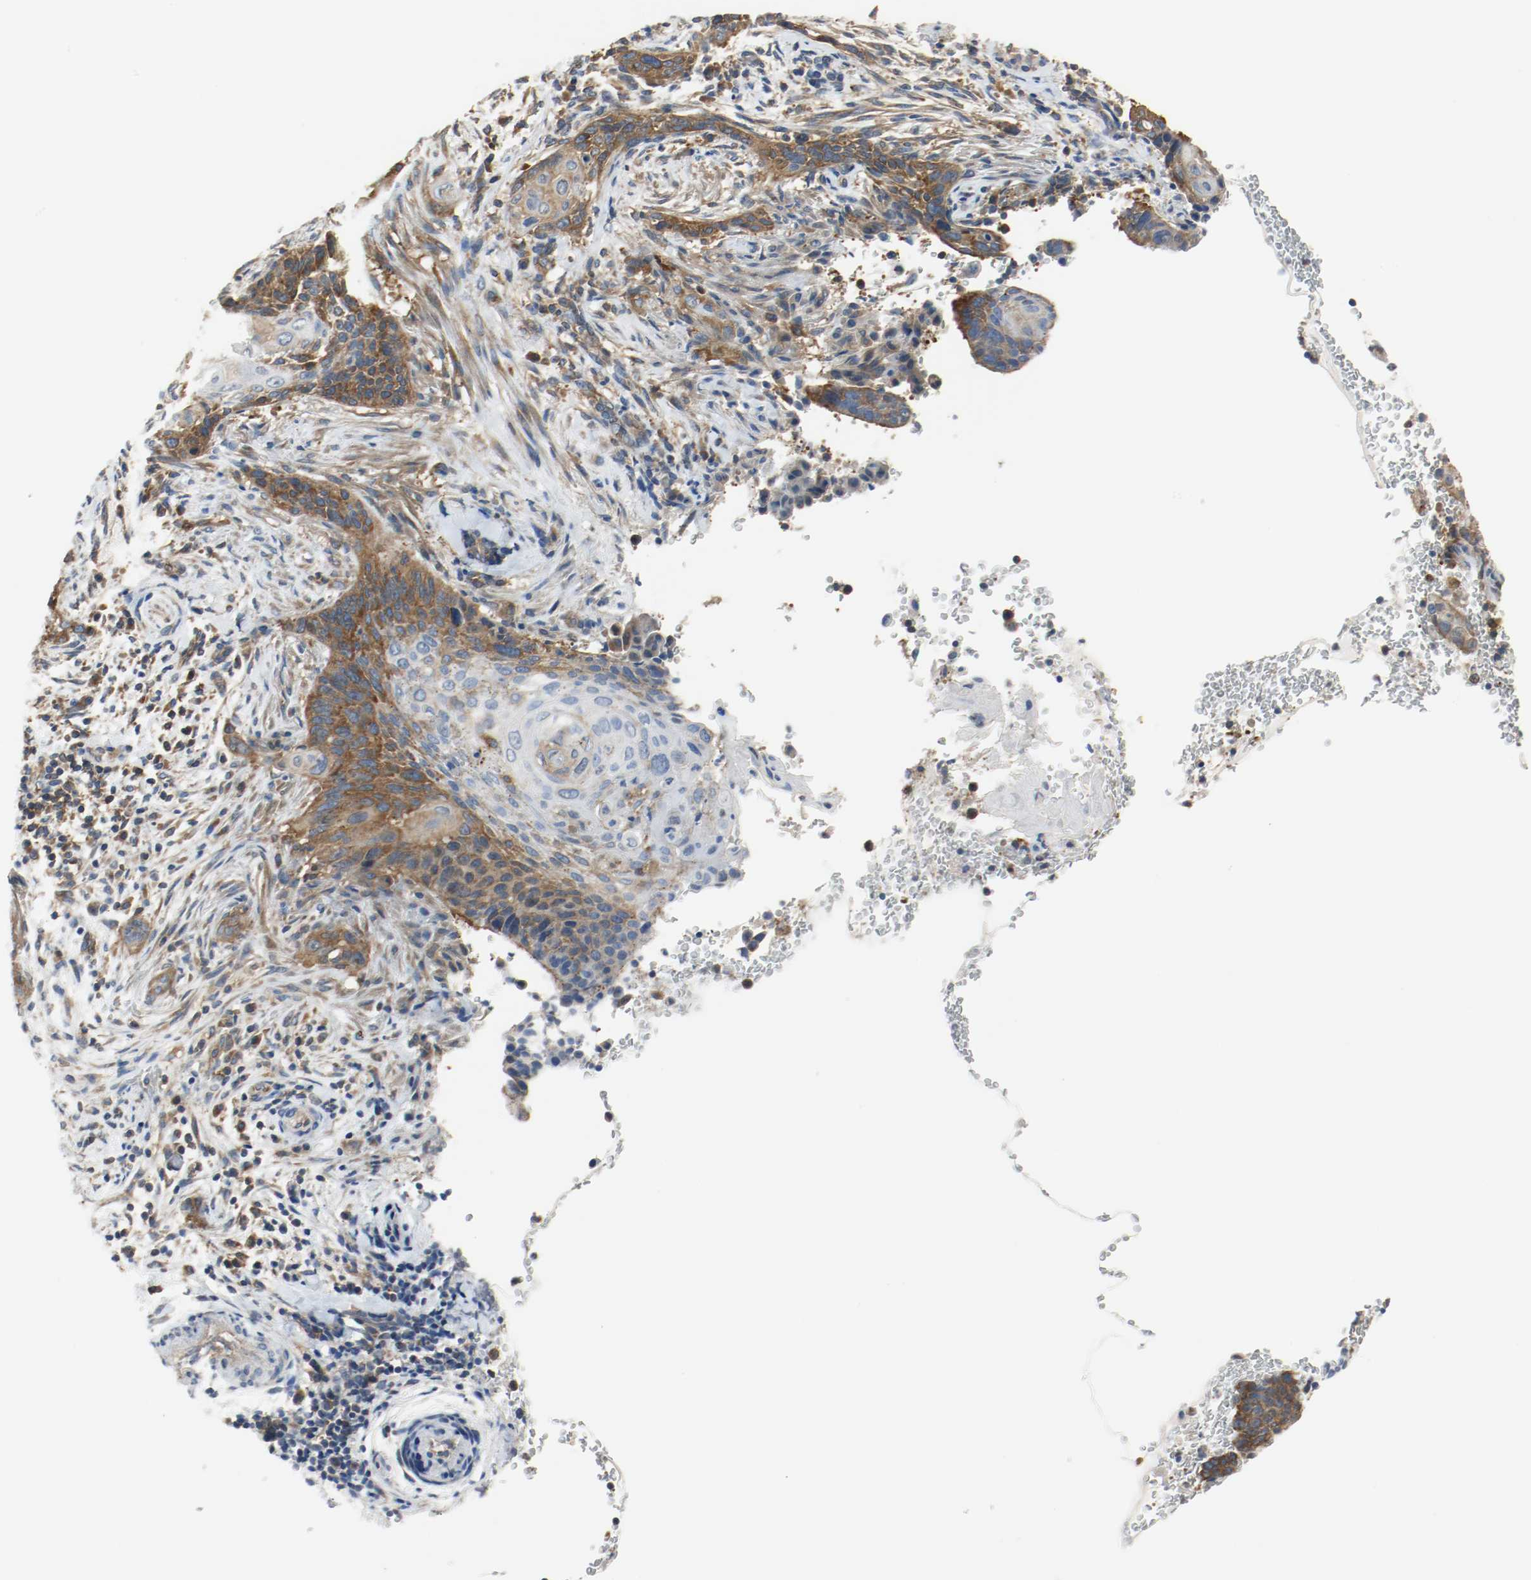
{"staining": {"intensity": "strong", "quantity": ">75%", "location": "cytoplasmic/membranous"}, "tissue": "cervical cancer", "cell_type": "Tumor cells", "image_type": "cancer", "snomed": [{"axis": "morphology", "description": "Squamous cell carcinoma, NOS"}, {"axis": "topography", "description": "Cervix"}], "caption": "Strong cytoplasmic/membranous staining for a protein is present in about >75% of tumor cells of cervical cancer (squamous cell carcinoma) using immunohistochemistry.", "gene": "HGS", "patient": {"sex": "female", "age": 33}}